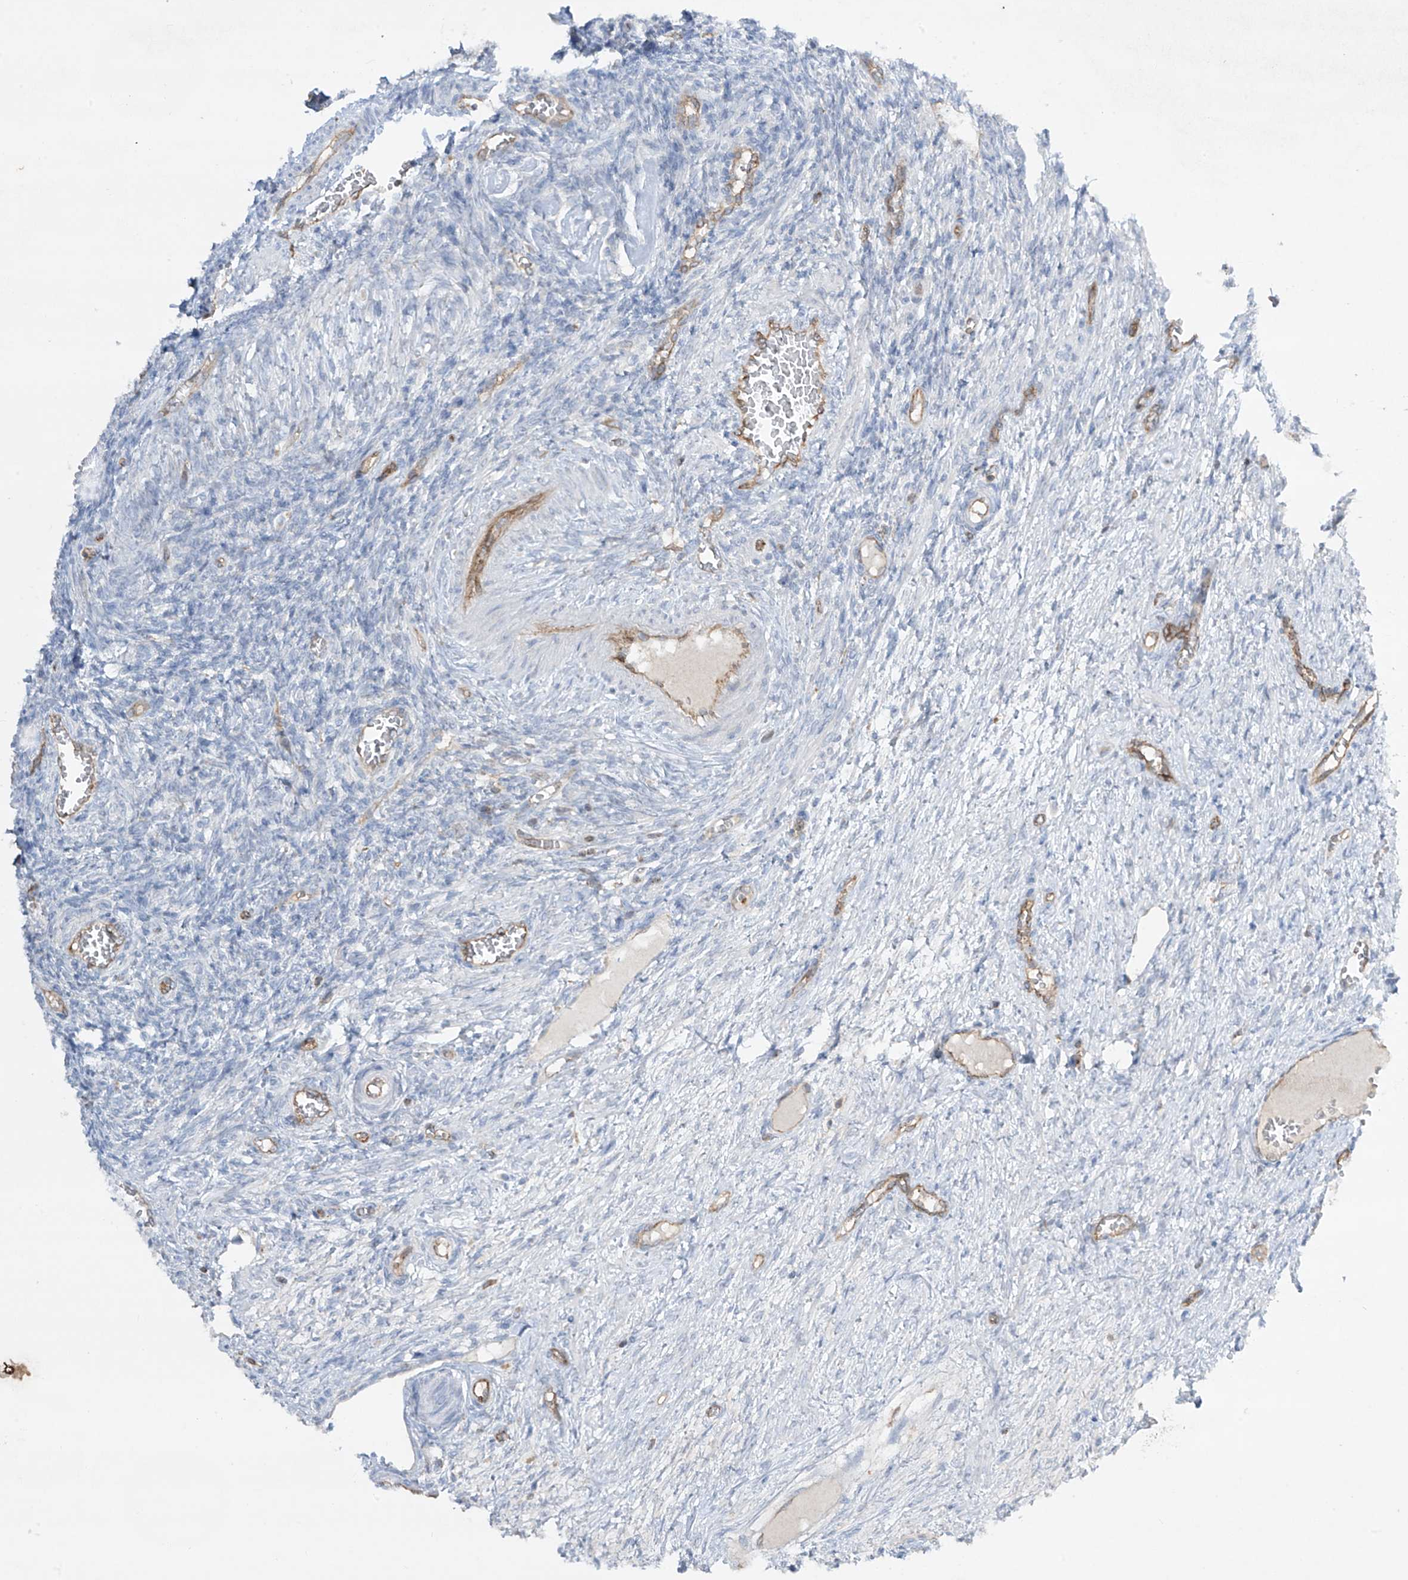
{"staining": {"intensity": "weak", "quantity": ">75%", "location": "cytoplasmic/membranous"}, "tissue": "ovary", "cell_type": "Follicle cells", "image_type": "normal", "snomed": [{"axis": "morphology", "description": "Normal tissue, NOS"}, {"axis": "topography", "description": "Ovary"}], "caption": "IHC (DAB) staining of normal human ovary exhibits weak cytoplasmic/membranous protein positivity in about >75% of follicle cells.", "gene": "HLA", "patient": {"sex": "female", "age": 27}}